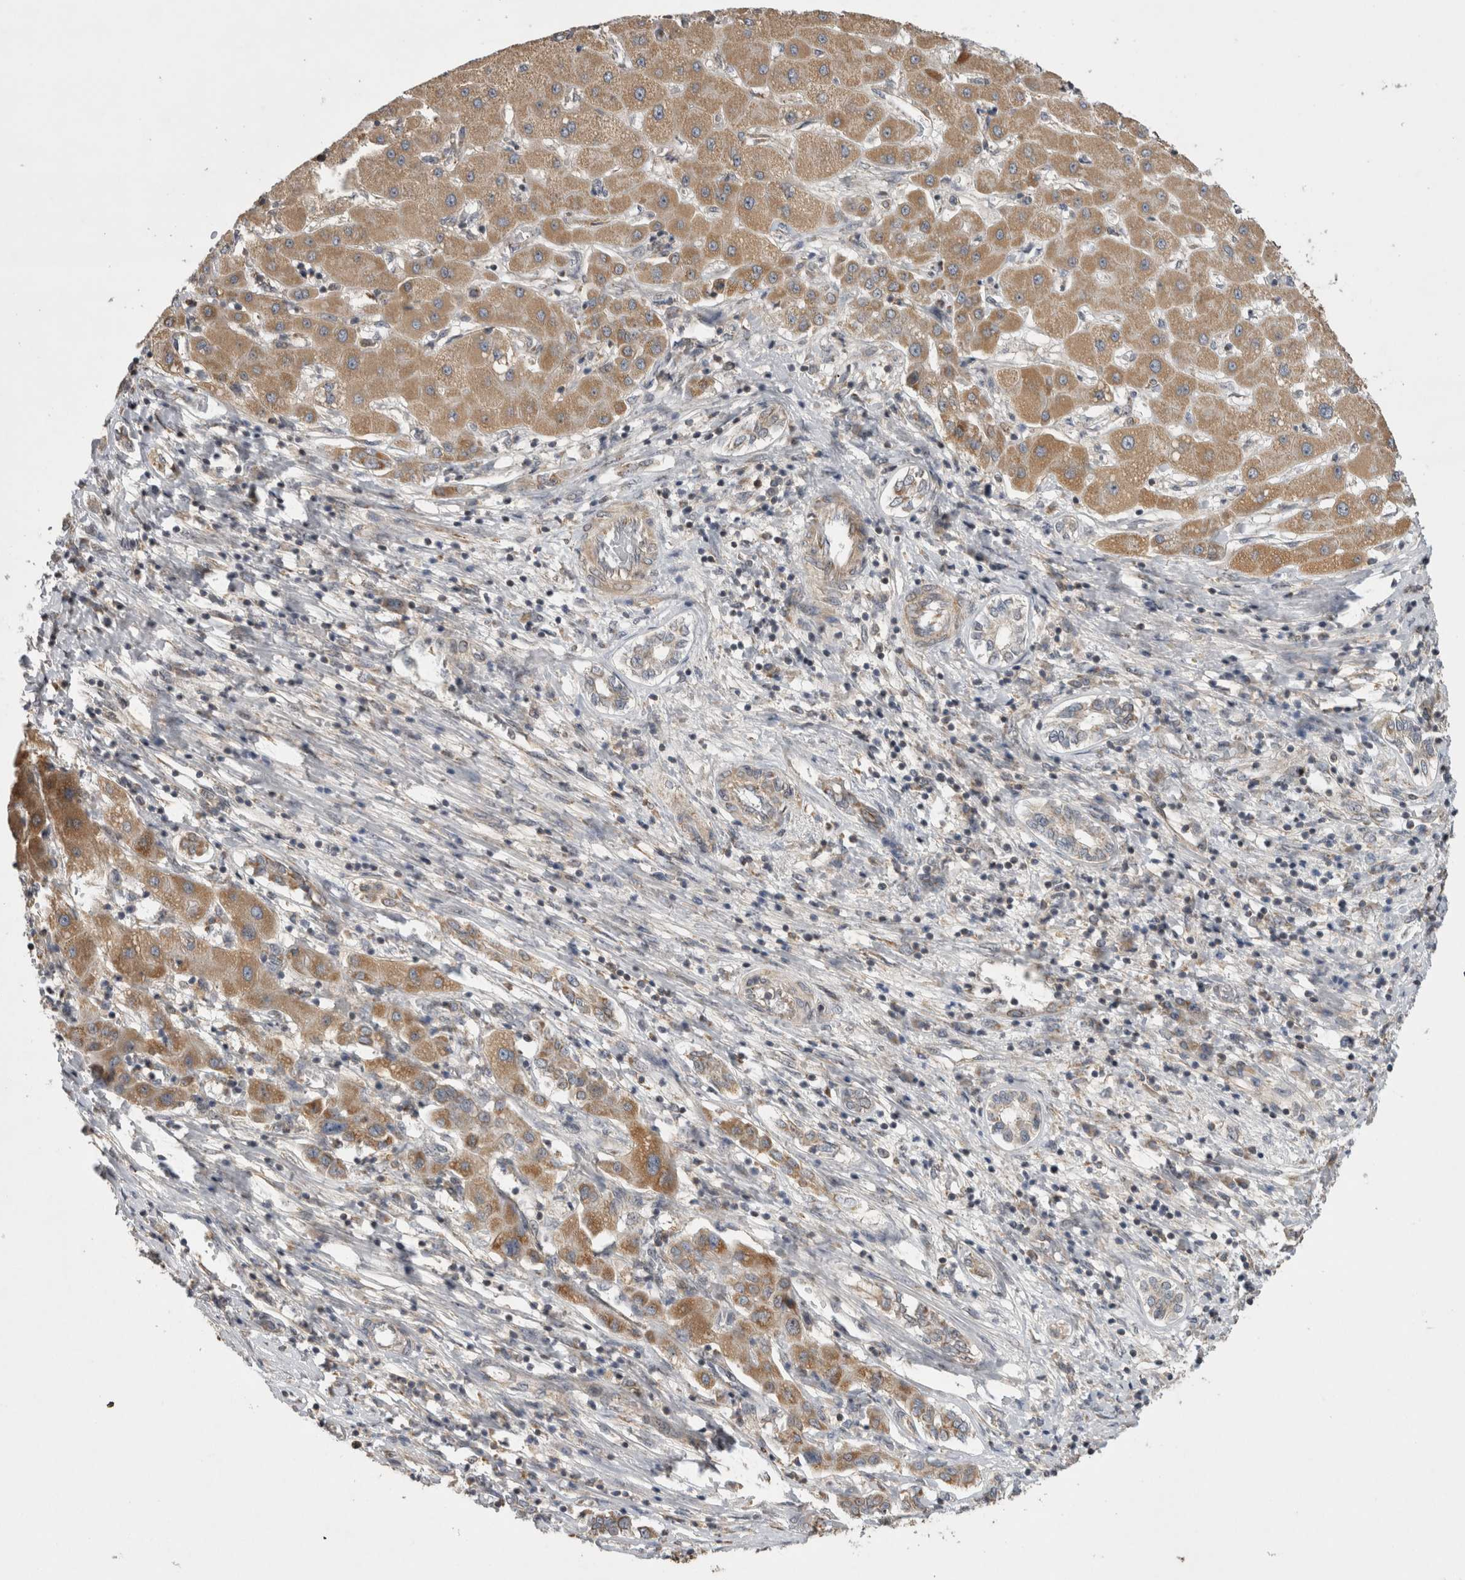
{"staining": {"intensity": "weak", "quantity": ">75%", "location": "cytoplasmic/membranous"}, "tissue": "liver cancer", "cell_type": "Tumor cells", "image_type": "cancer", "snomed": [{"axis": "morphology", "description": "Carcinoma, Hepatocellular, NOS"}, {"axis": "topography", "description": "Liver"}], "caption": "Liver cancer stained with a brown dye demonstrates weak cytoplasmic/membranous positive positivity in about >75% of tumor cells.", "gene": "KCNIP1", "patient": {"sex": "male", "age": 65}}